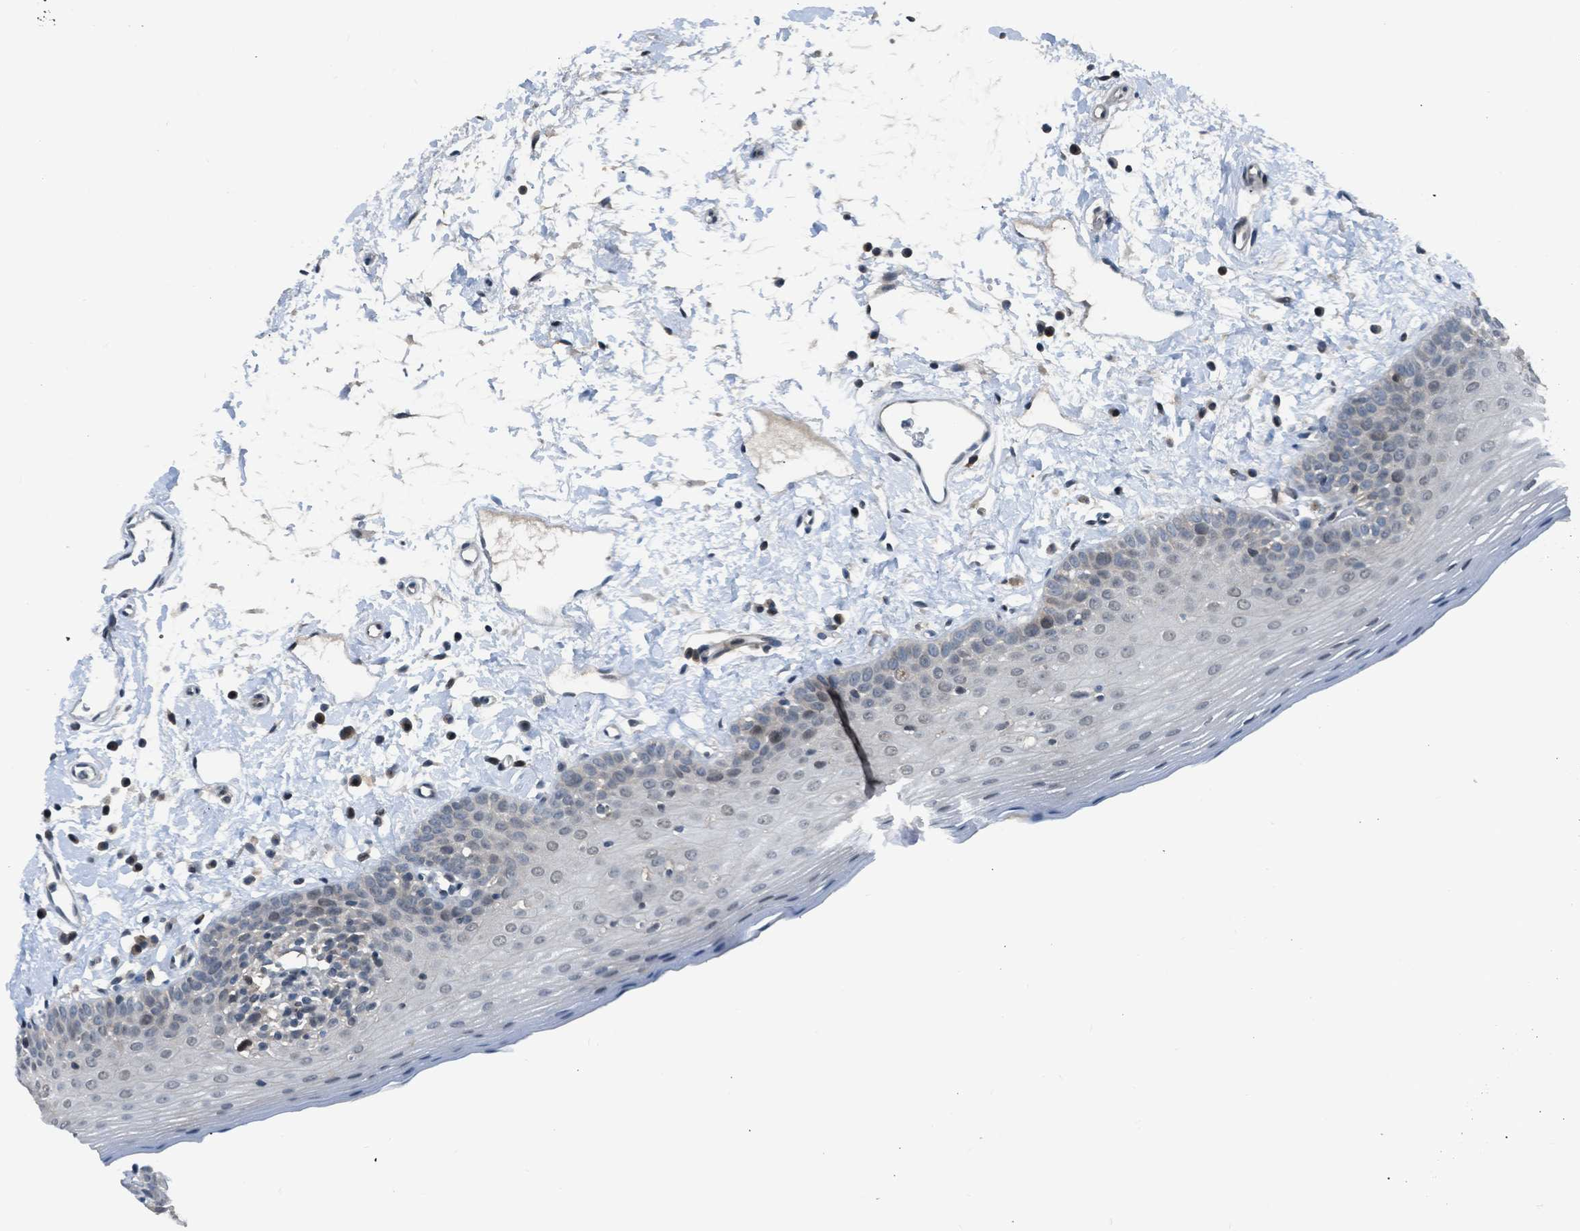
{"staining": {"intensity": "negative", "quantity": "none", "location": "none"}, "tissue": "oral mucosa", "cell_type": "Squamous epithelial cells", "image_type": "normal", "snomed": [{"axis": "morphology", "description": "Normal tissue, NOS"}, {"axis": "topography", "description": "Oral tissue"}], "caption": "The immunohistochemistry micrograph has no significant staining in squamous epithelial cells of oral mucosa.", "gene": "TTBK2", "patient": {"sex": "male", "age": 66}}